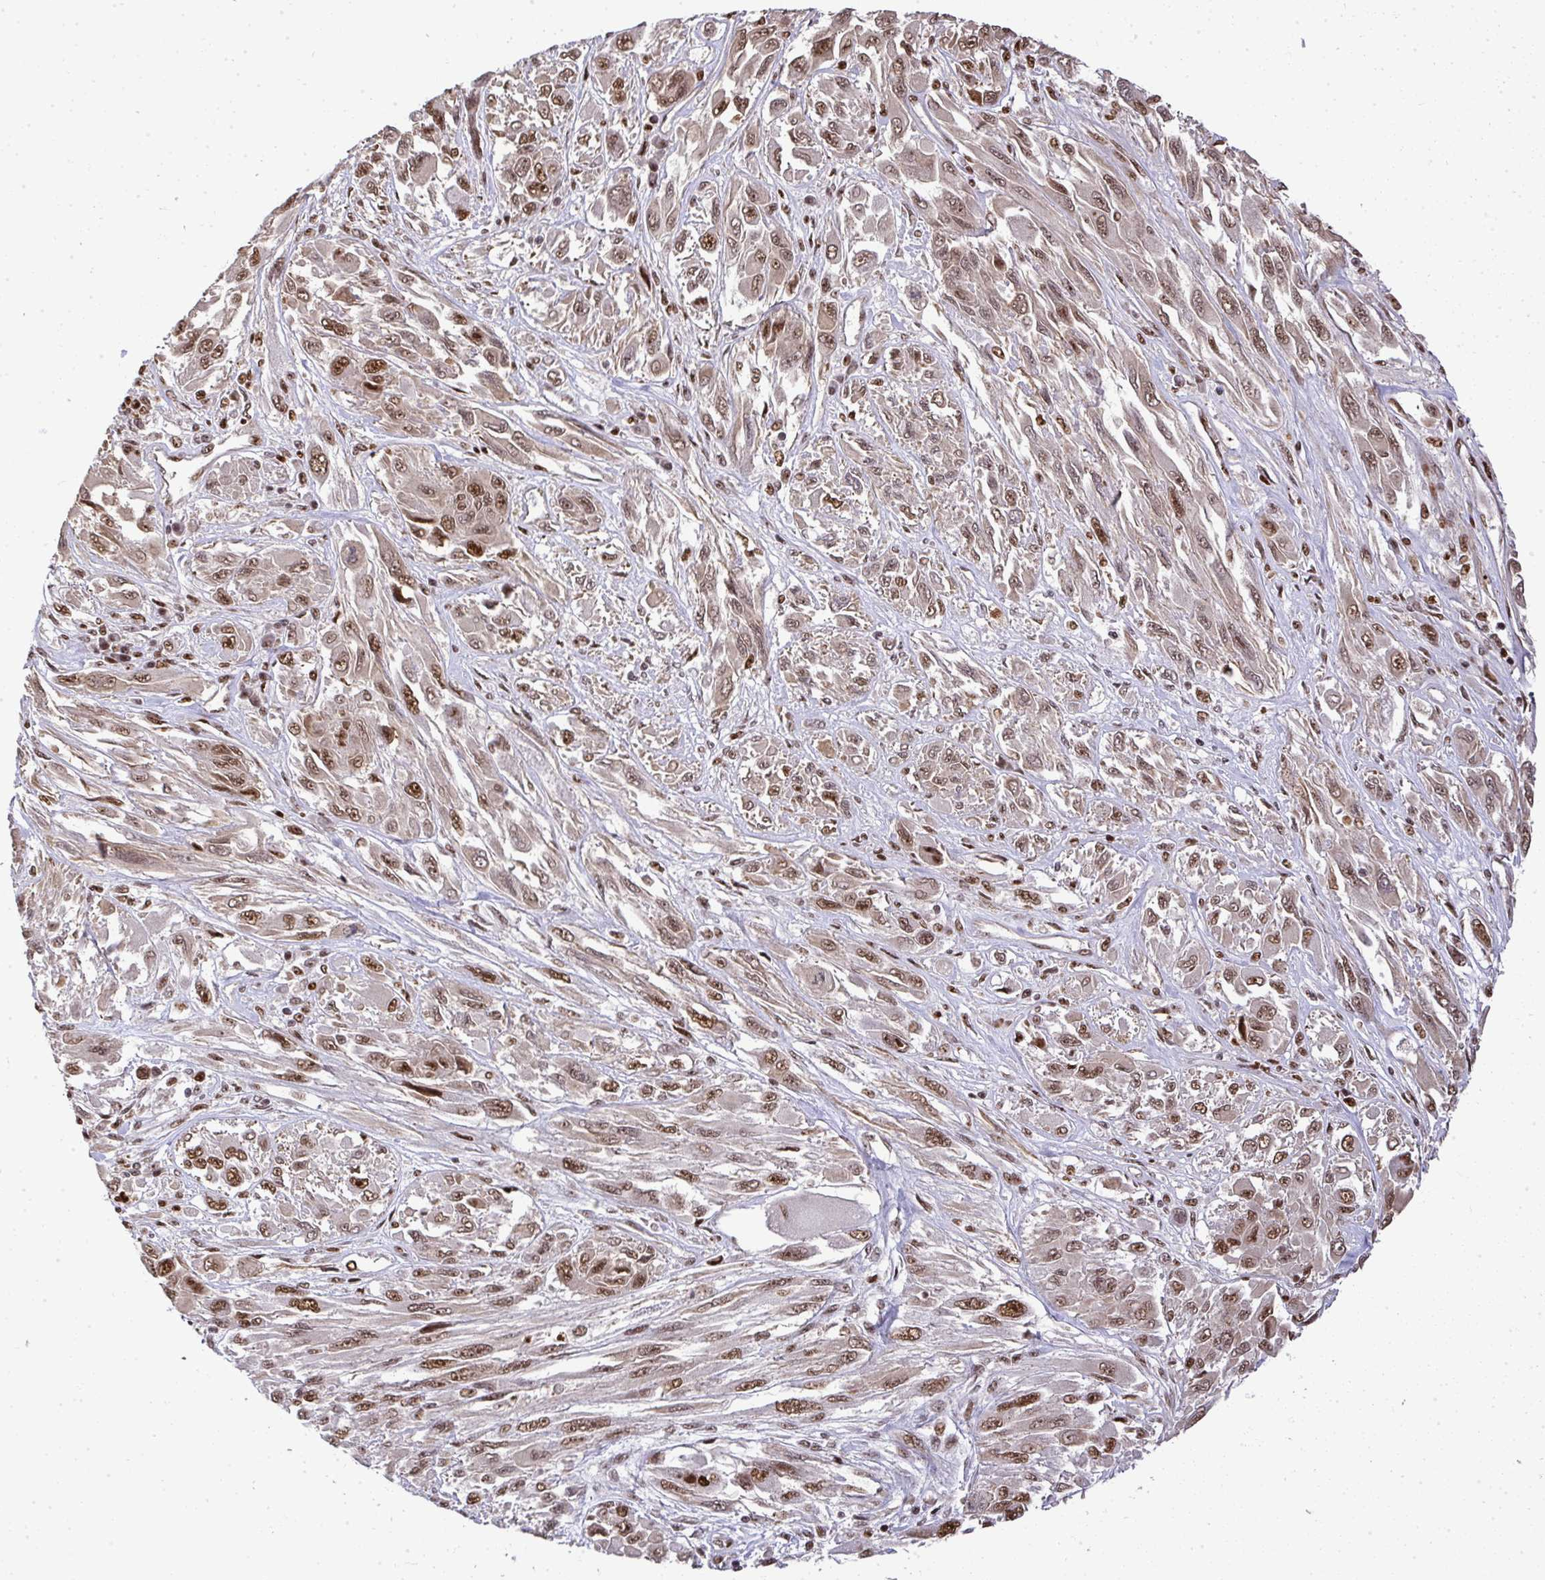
{"staining": {"intensity": "moderate", "quantity": ">75%", "location": "nuclear"}, "tissue": "melanoma", "cell_type": "Tumor cells", "image_type": "cancer", "snomed": [{"axis": "morphology", "description": "Malignant melanoma, NOS"}, {"axis": "topography", "description": "Skin"}], "caption": "Immunohistochemical staining of human melanoma exhibits medium levels of moderate nuclear positivity in approximately >75% of tumor cells. (IHC, brightfield microscopy, high magnification).", "gene": "U2AF1", "patient": {"sex": "female", "age": 91}}